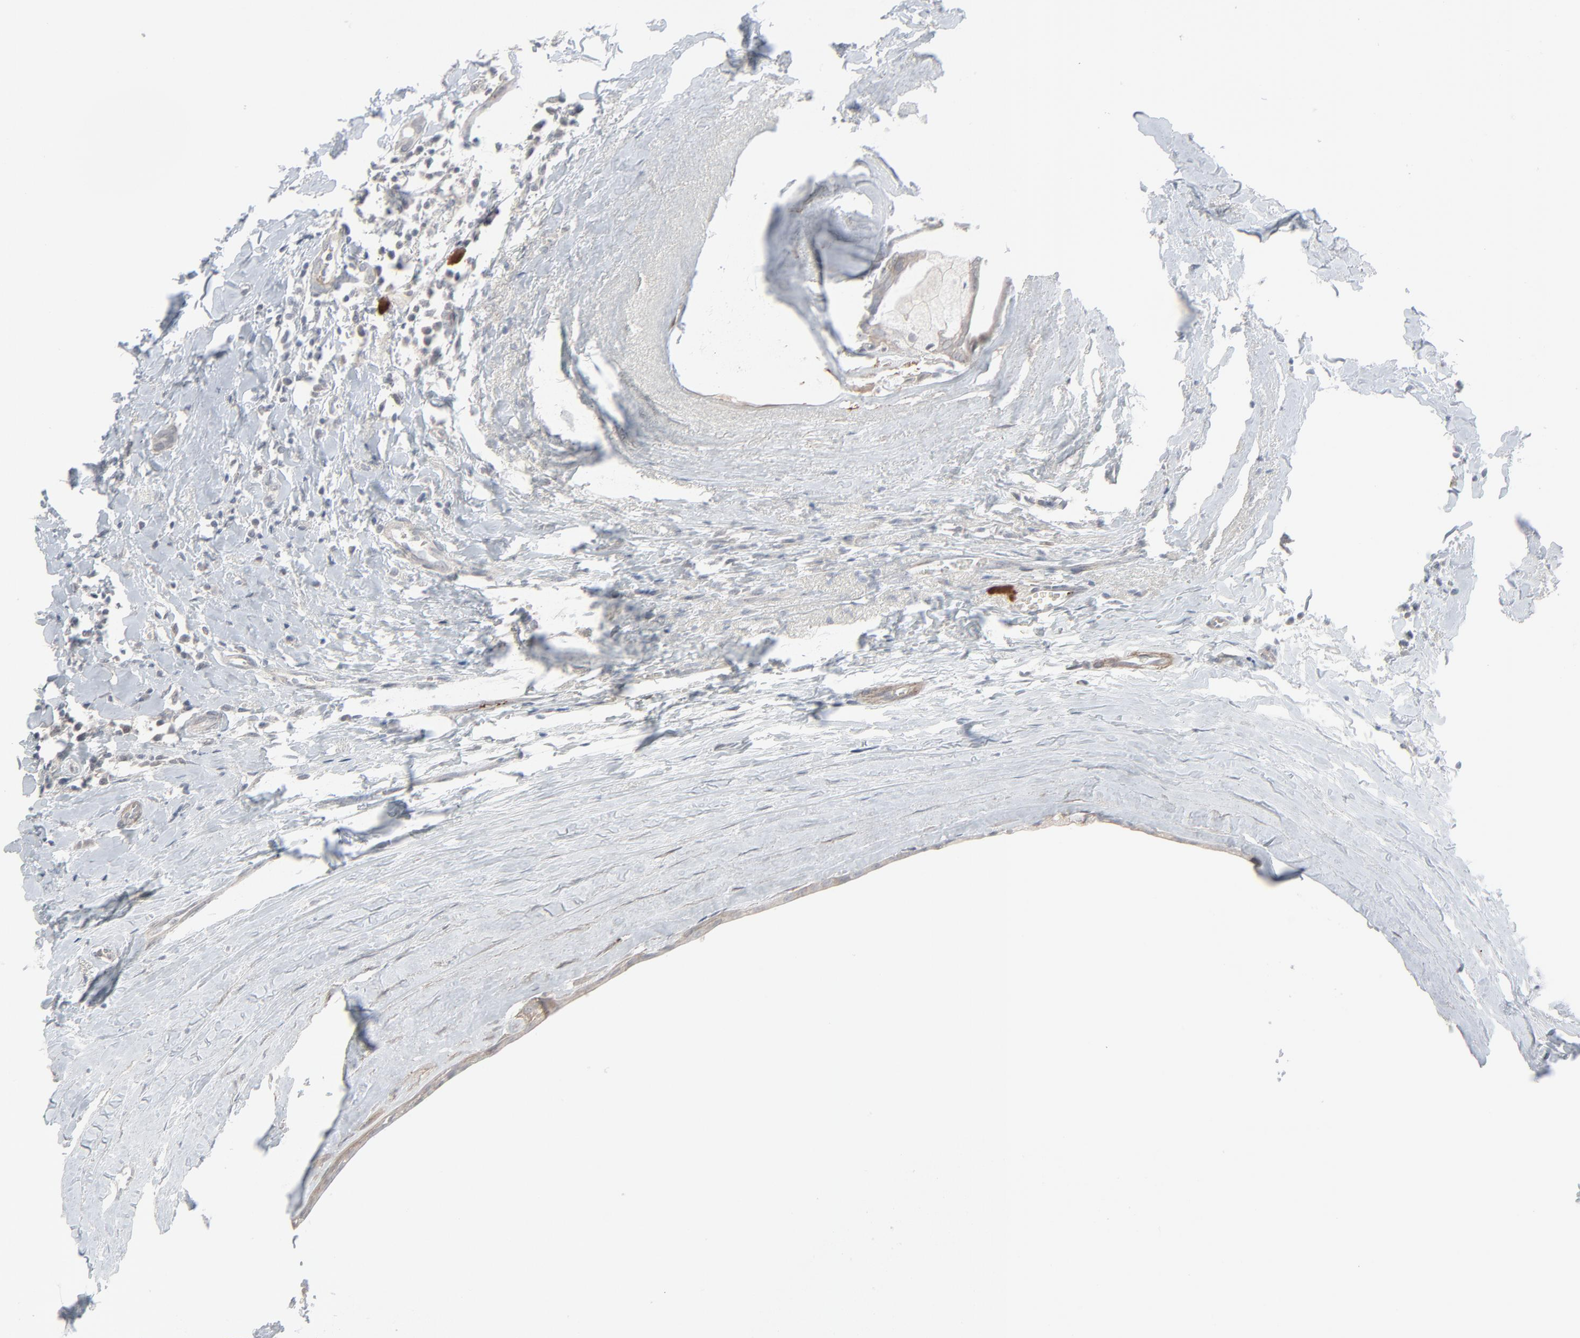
{"staining": {"intensity": "weak", "quantity": ">75%", "location": "cytoplasmic/membranous"}, "tissue": "breast cancer", "cell_type": "Tumor cells", "image_type": "cancer", "snomed": [{"axis": "morphology", "description": "Duct carcinoma"}, {"axis": "topography", "description": "Breast"}], "caption": "This is an image of IHC staining of breast invasive ductal carcinoma, which shows weak expression in the cytoplasmic/membranous of tumor cells.", "gene": "NEUROD1", "patient": {"sex": "female", "age": 54}}